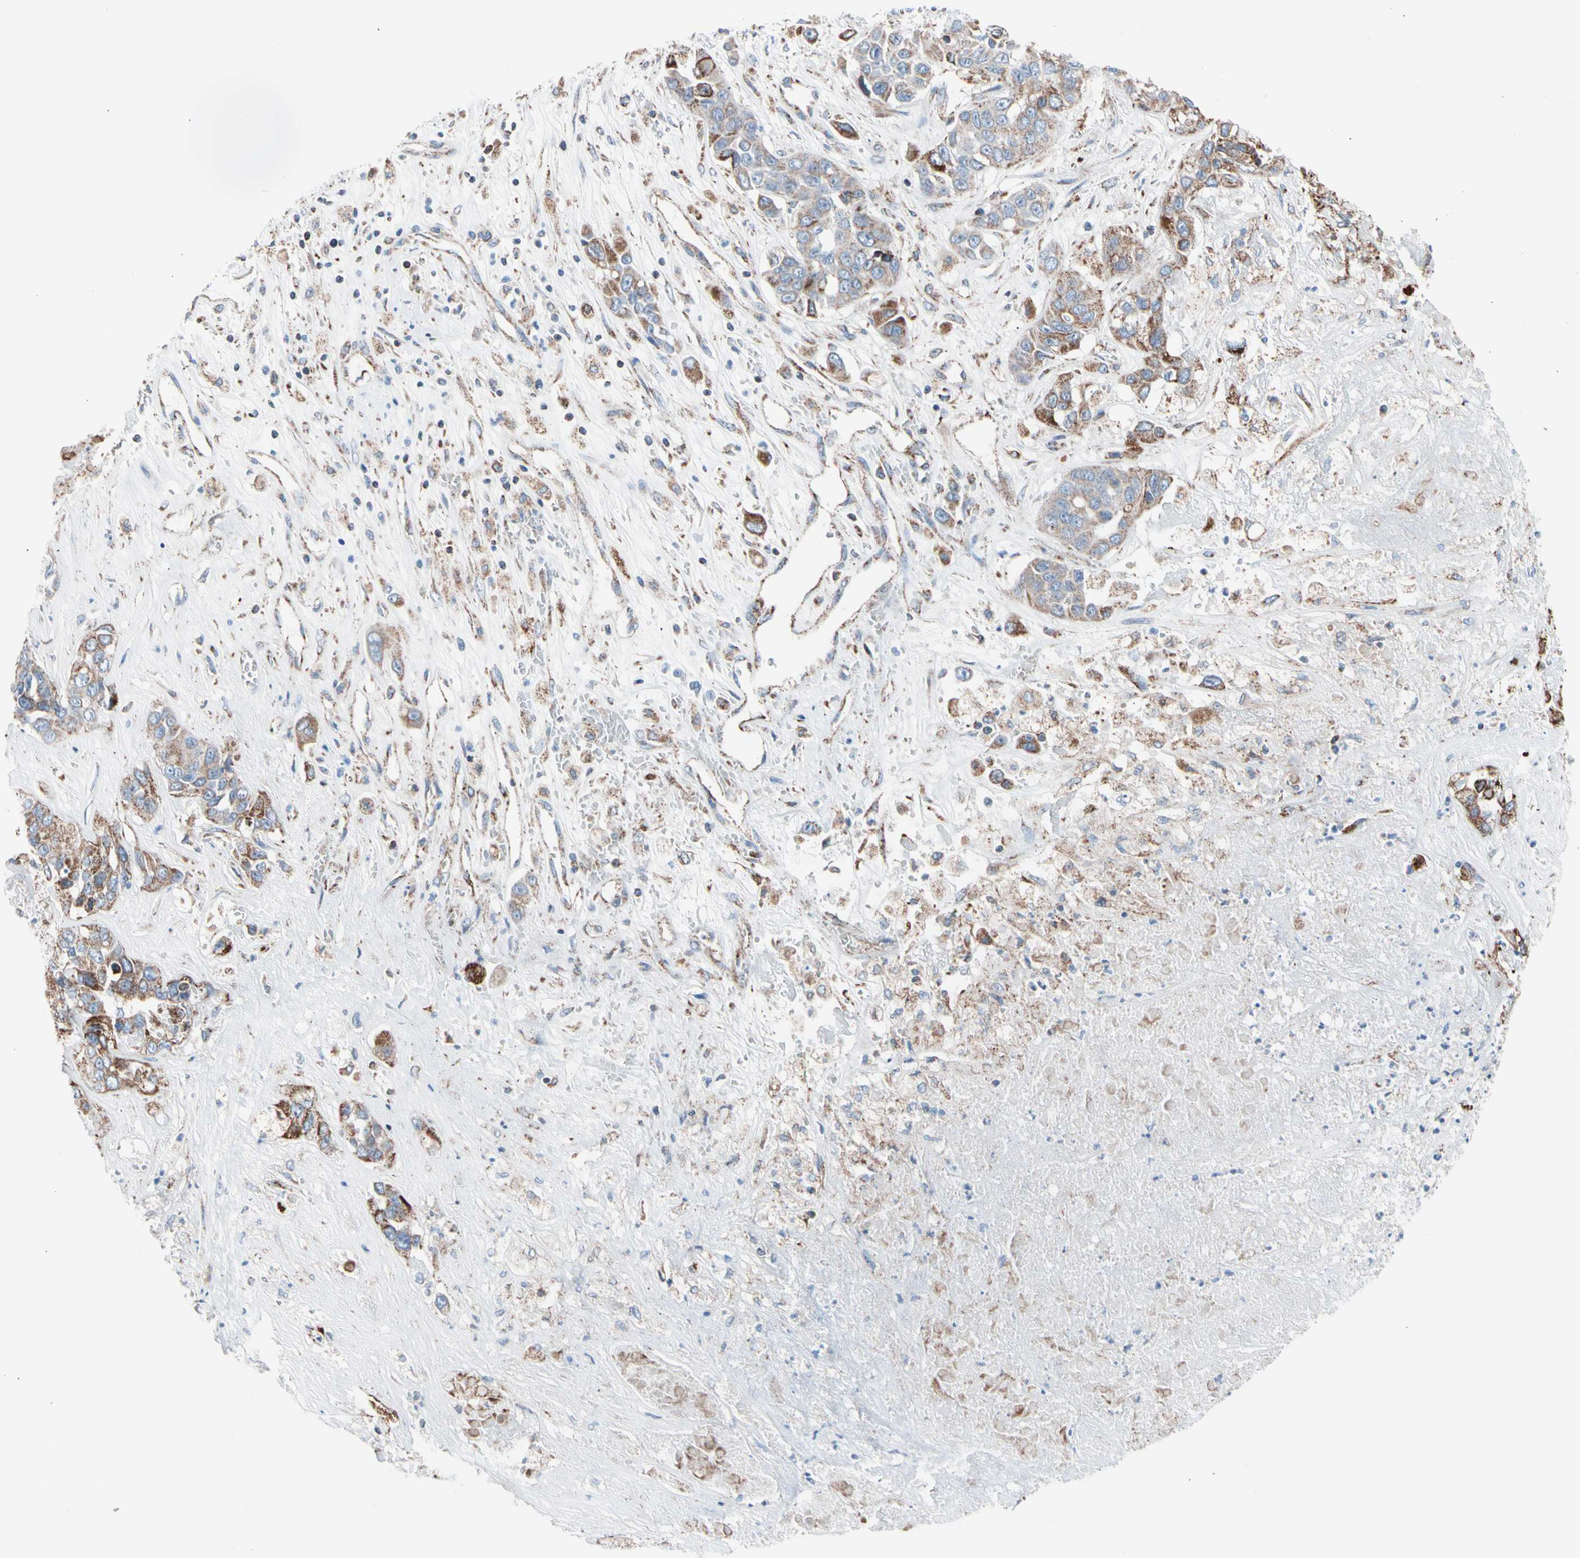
{"staining": {"intensity": "moderate", "quantity": ">75%", "location": "cytoplasmic/membranous"}, "tissue": "liver cancer", "cell_type": "Tumor cells", "image_type": "cancer", "snomed": [{"axis": "morphology", "description": "Cholangiocarcinoma"}, {"axis": "topography", "description": "Liver"}], "caption": "Immunohistochemical staining of liver cancer reveals medium levels of moderate cytoplasmic/membranous expression in about >75% of tumor cells.", "gene": "HK1", "patient": {"sex": "female", "age": 52}}